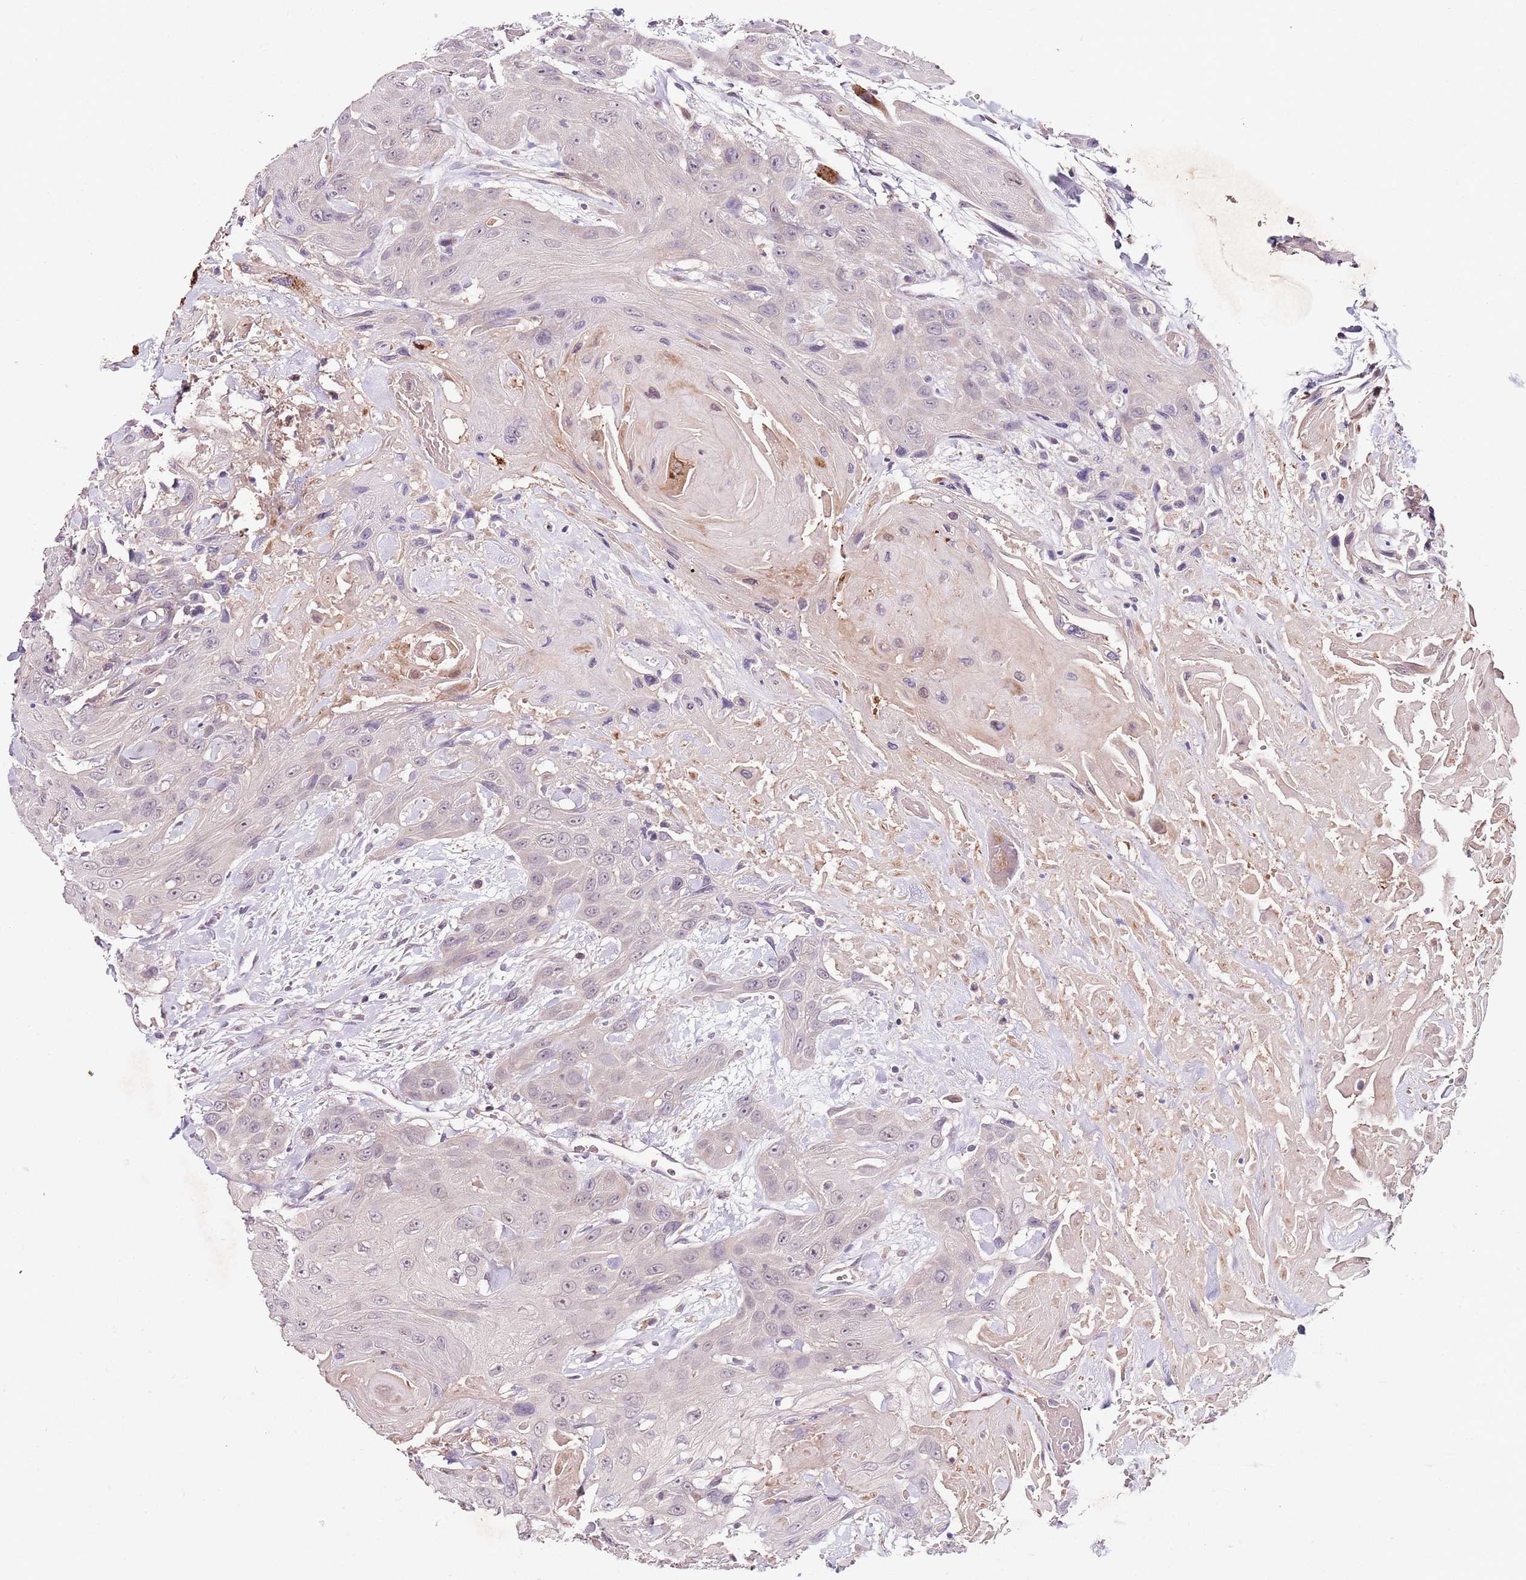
{"staining": {"intensity": "negative", "quantity": "none", "location": "none"}, "tissue": "head and neck cancer", "cell_type": "Tumor cells", "image_type": "cancer", "snomed": [{"axis": "morphology", "description": "Squamous cell carcinoma, NOS"}, {"axis": "topography", "description": "Head-Neck"}], "caption": "Immunohistochemical staining of human head and neck cancer shows no significant expression in tumor cells.", "gene": "NRDE2", "patient": {"sex": "male", "age": 81}}